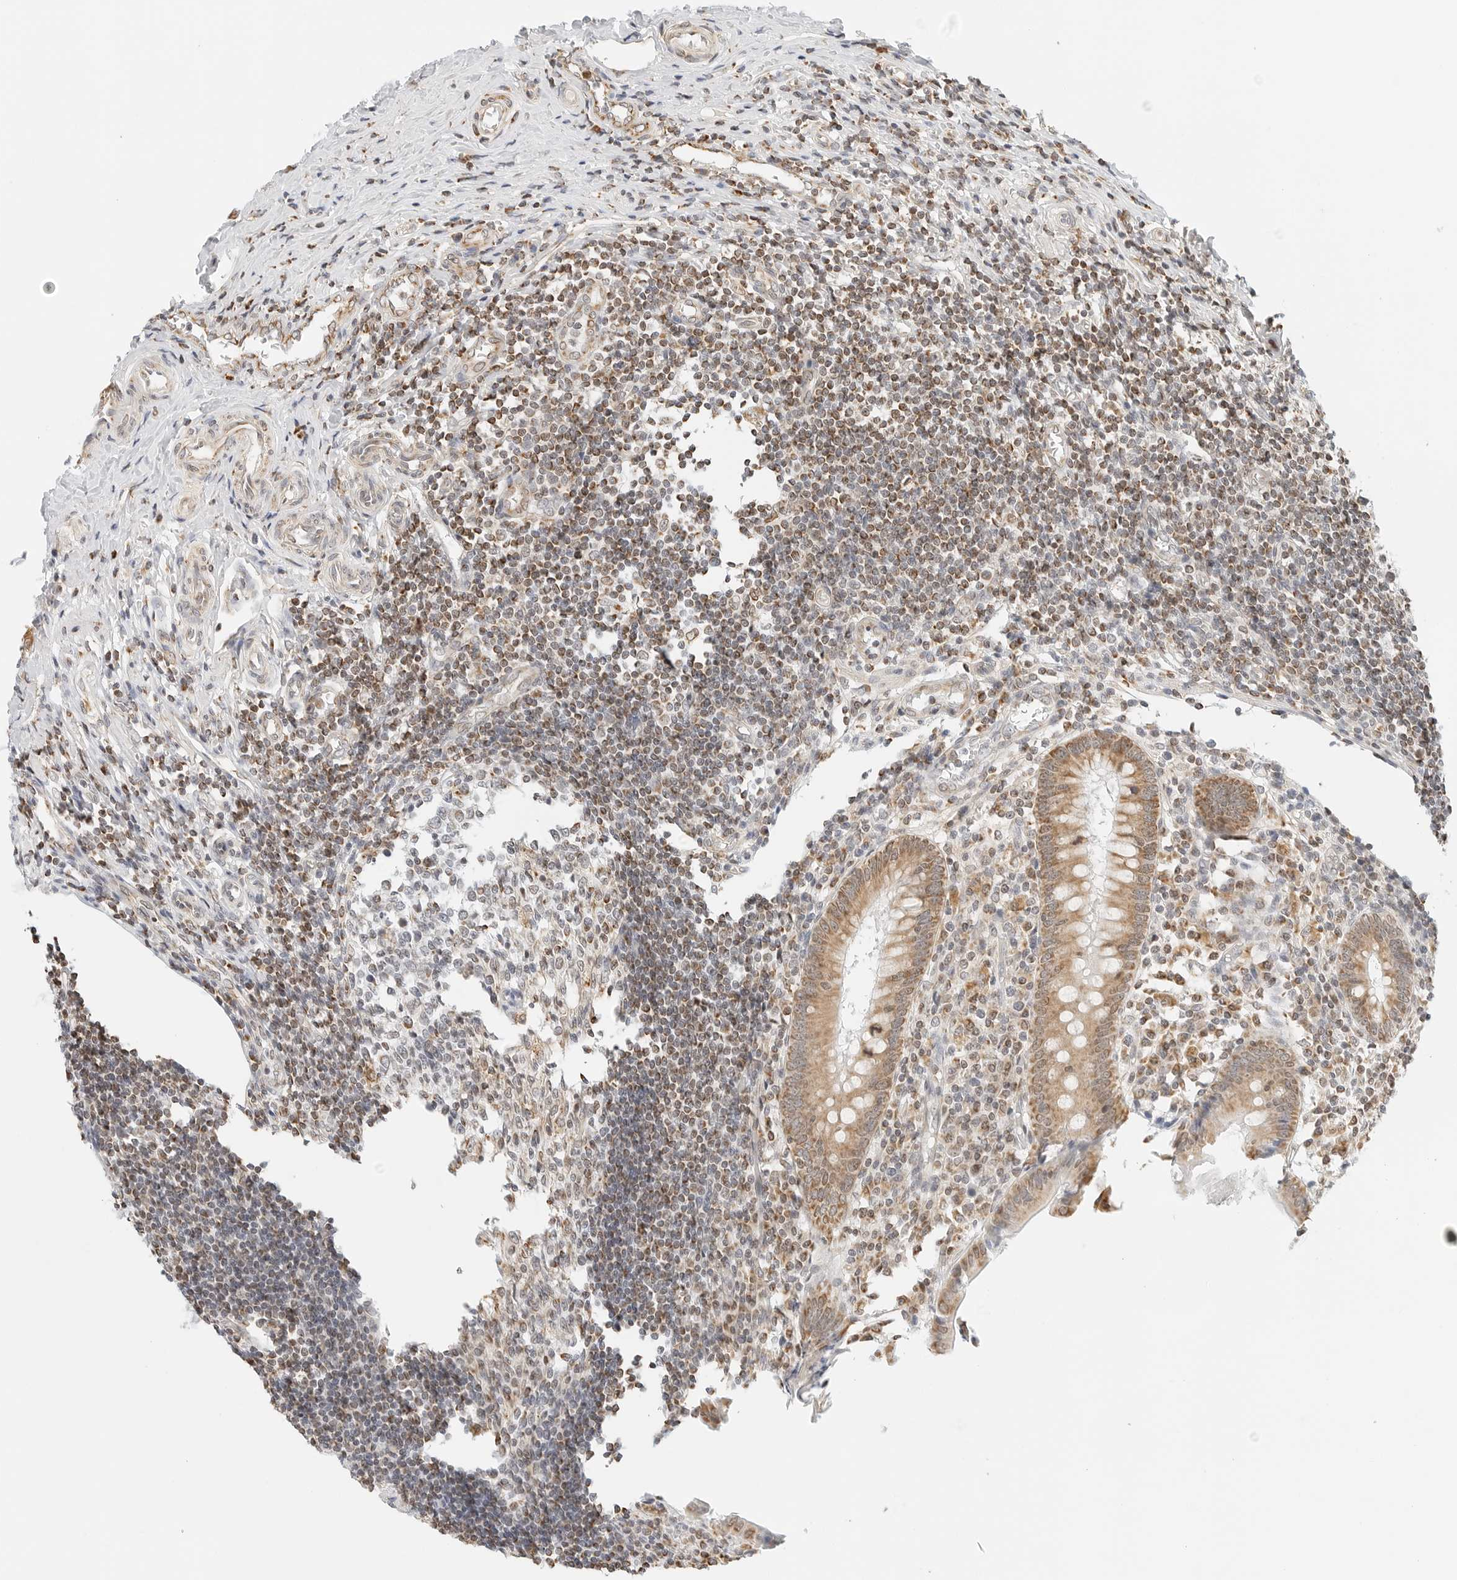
{"staining": {"intensity": "moderate", "quantity": ">75%", "location": "cytoplasmic/membranous"}, "tissue": "appendix", "cell_type": "Glandular cells", "image_type": "normal", "snomed": [{"axis": "morphology", "description": "Normal tissue, NOS"}, {"axis": "topography", "description": "Appendix"}], "caption": "High-magnification brightfield microscopy of unremarkable appendix stained with DAB (3,3'-diaminobenzidine) (brown) and counterstained with hematoxylin (blue). glandular cells exhibit moderate cytoplasmic/membranous positivity is identified in approximately>75% of cells.", "gene": "ATL1", "patient": {"sex": "female", "age": 17}}